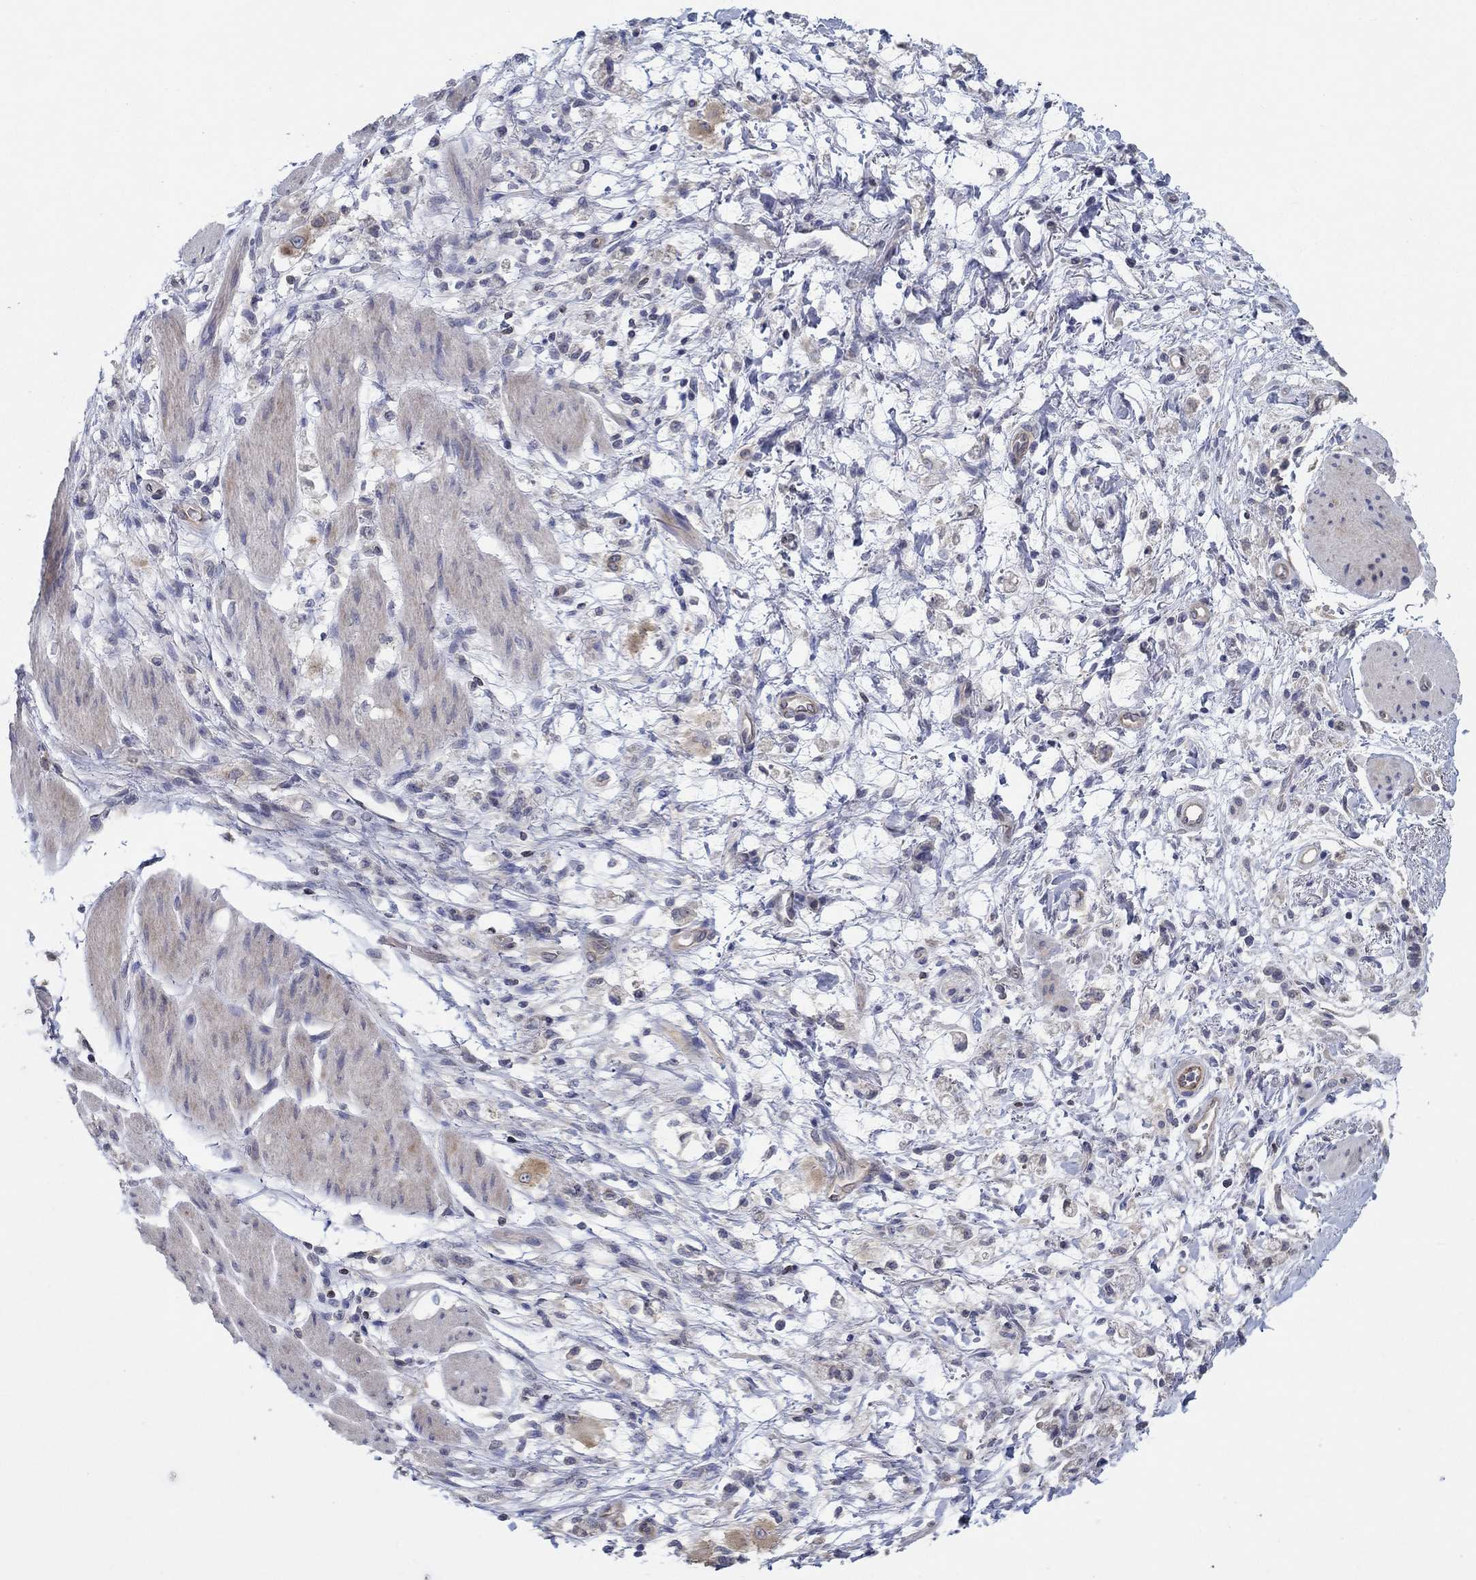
{"staining": {"intensity": "negative", "quantity": "none", "location": "none"}, "tissue": "stomach cancer", "cell_type": "Tumor cells", "image_type": "cancer", "snomed": [{"axis": "morphology", "description": "Adenocarcinoma, NOS"}, {"axis": "topography", "description": "Stomach"}], "caption": "Immunohistochemistry of human stomach cancer displays no staining in tumor cells. (Brightfield microscopy of DAB immunohistochemistry (IHC) at high magnification).", "gene": "ERMP1", "patient": {"sex": "female", "age": 60}}